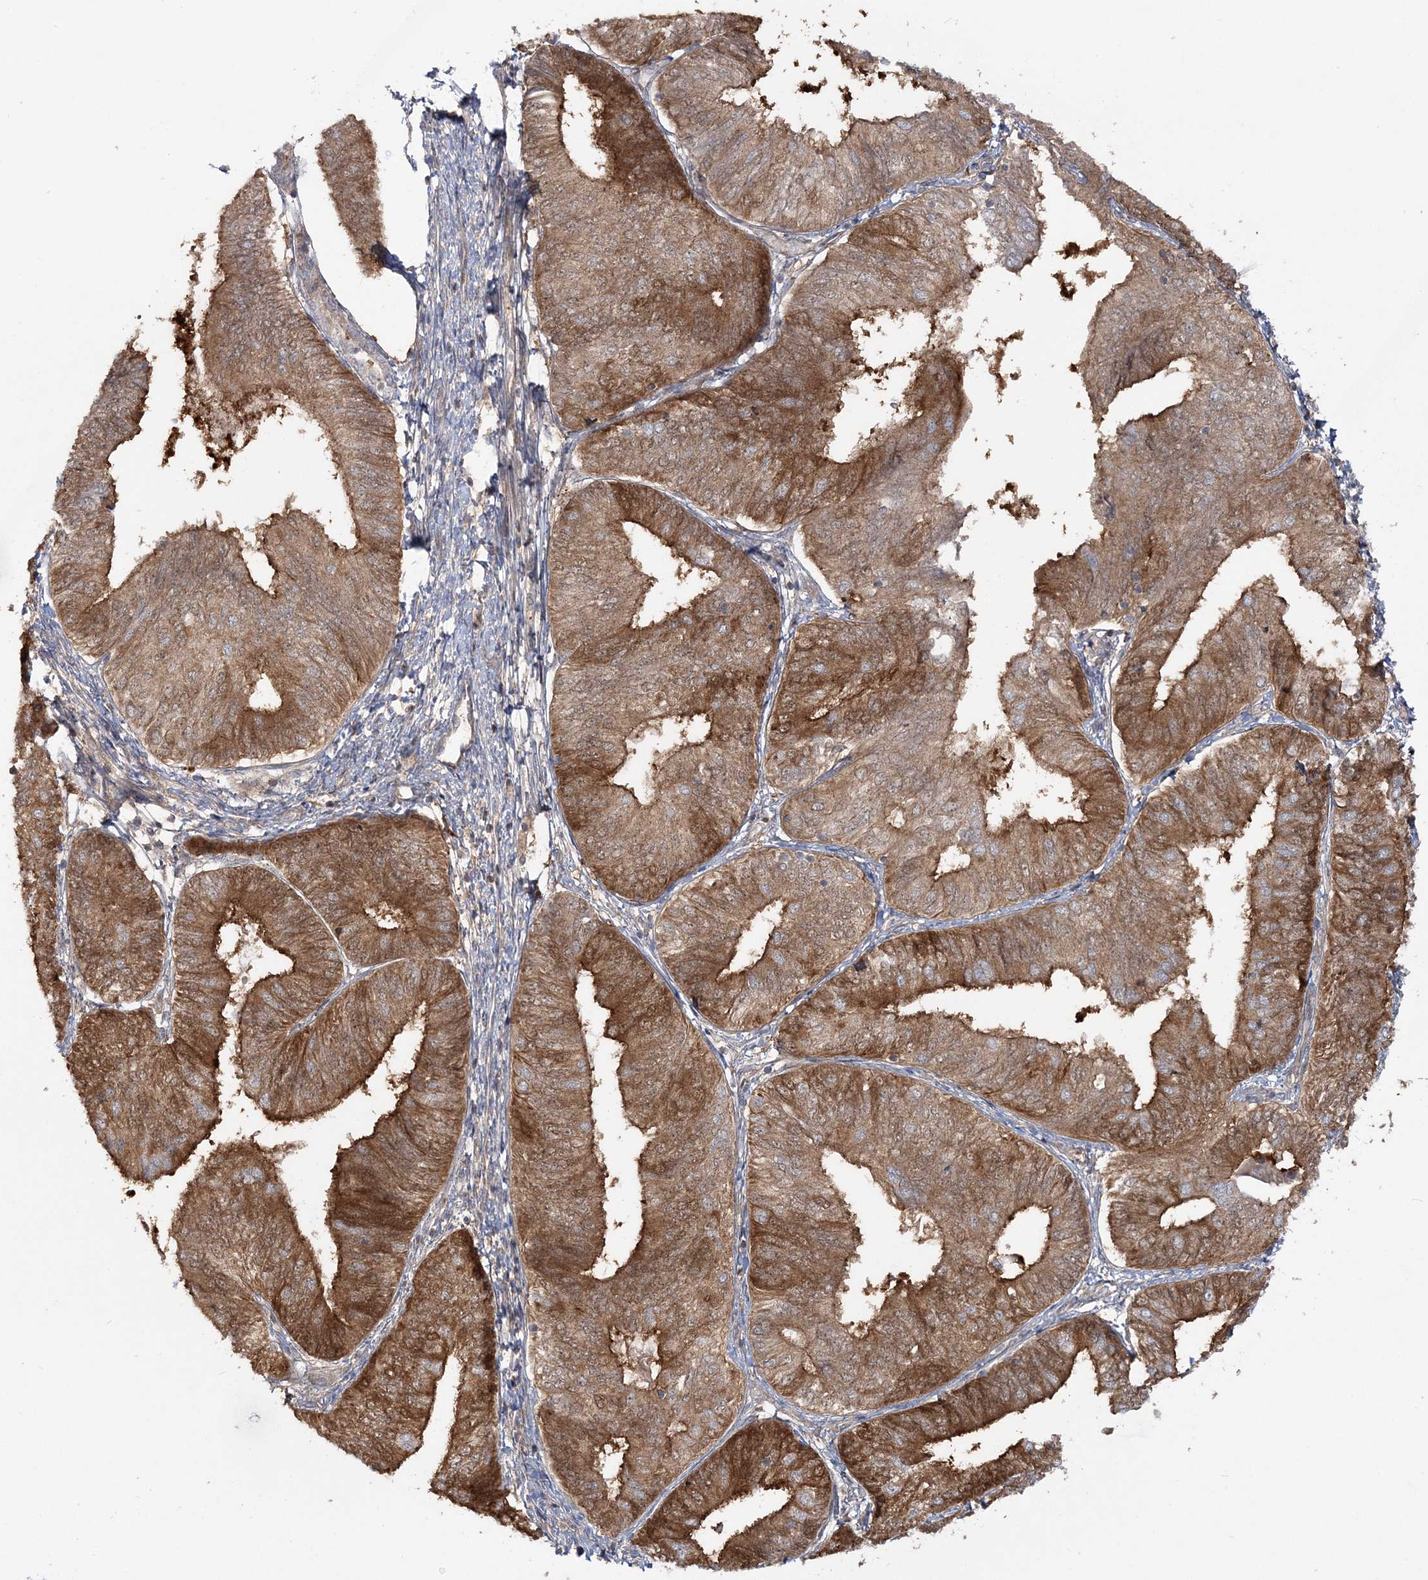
{"staining": {"intensity": "moderate", "quantity": ">75%", "location": "cytoplasmic/membranous"}, "tissue": "endometrial cancer", "cell_type": "Tumor cells", "image_type": "cancer", "snomed": [{"axis": "morphology", "description": "Adenocarcinoma, NOS"}, {"axis": "topography", "description": "Endometrium"}], "caption": "Endometrial adenocarcinoma tissue reveals moderate cytoplasmic/membranous expression in approximately >75% of tumor cells, visualized by immunohistochemistry. (DAB (3,3'-diaminobenzidine) = brown stain, brightfield microscopy at high magnification).", "gene": "MOCS2", "patient": {"sex": "female", "age": 58}}